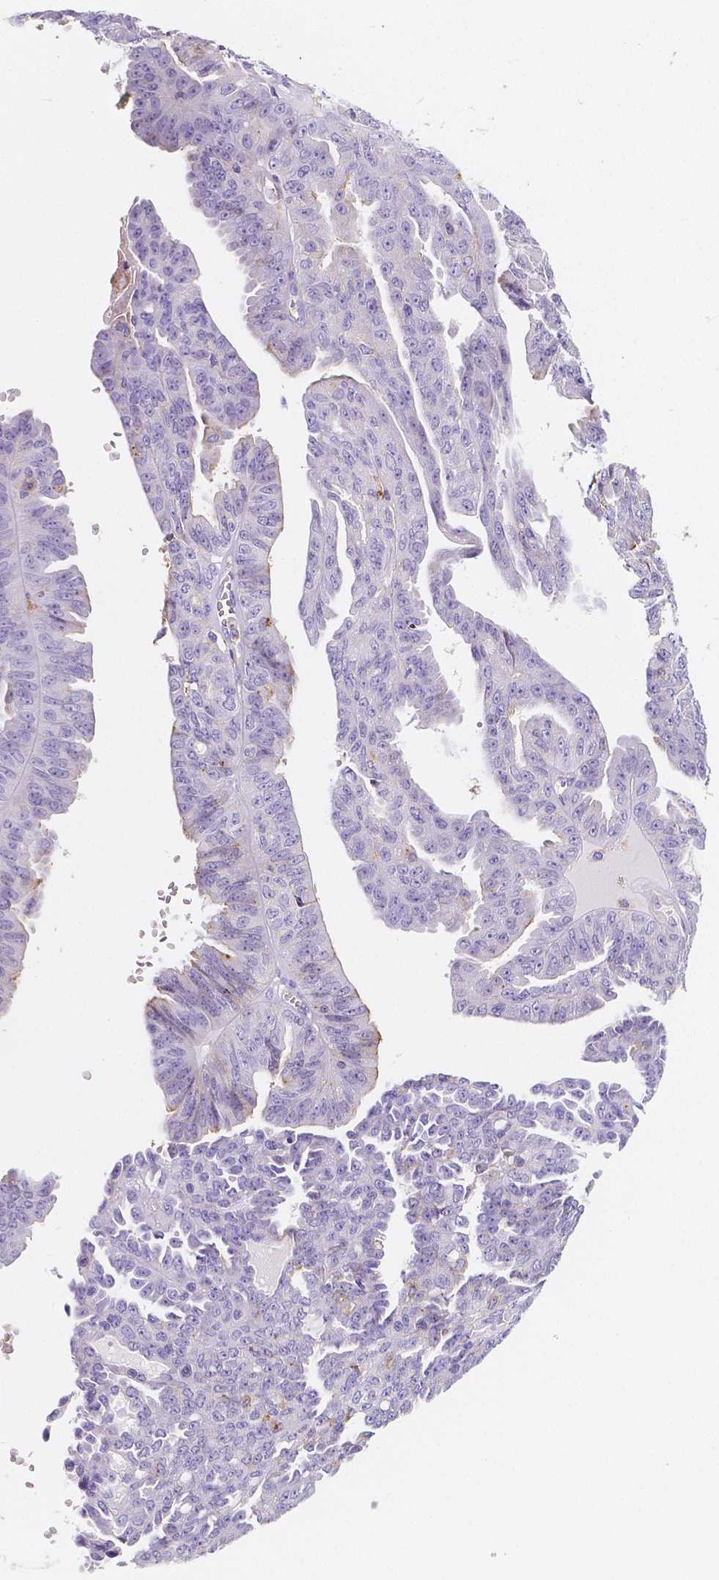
{"staining": {"intensity": "negative", "quantity": "none", "location": "none"}, "tissue": "ovarian cancer", "cell_type": "Tumor cells", "image_type": "cancer", "snomed": [{"axis": "morphology", "description": "Cystadenocarcinoma, serous, NOS"}, {"axis": "topography", "description": "Ovary"}], "caption": "High power microscopy photomicrograph of an IHC histopathology image of serous cystadenocarcinoma (ovarian), revealing no significant expression in tumor cells.", "gene": "GABRD", "patient": {"sex": "female", "age": 71}}